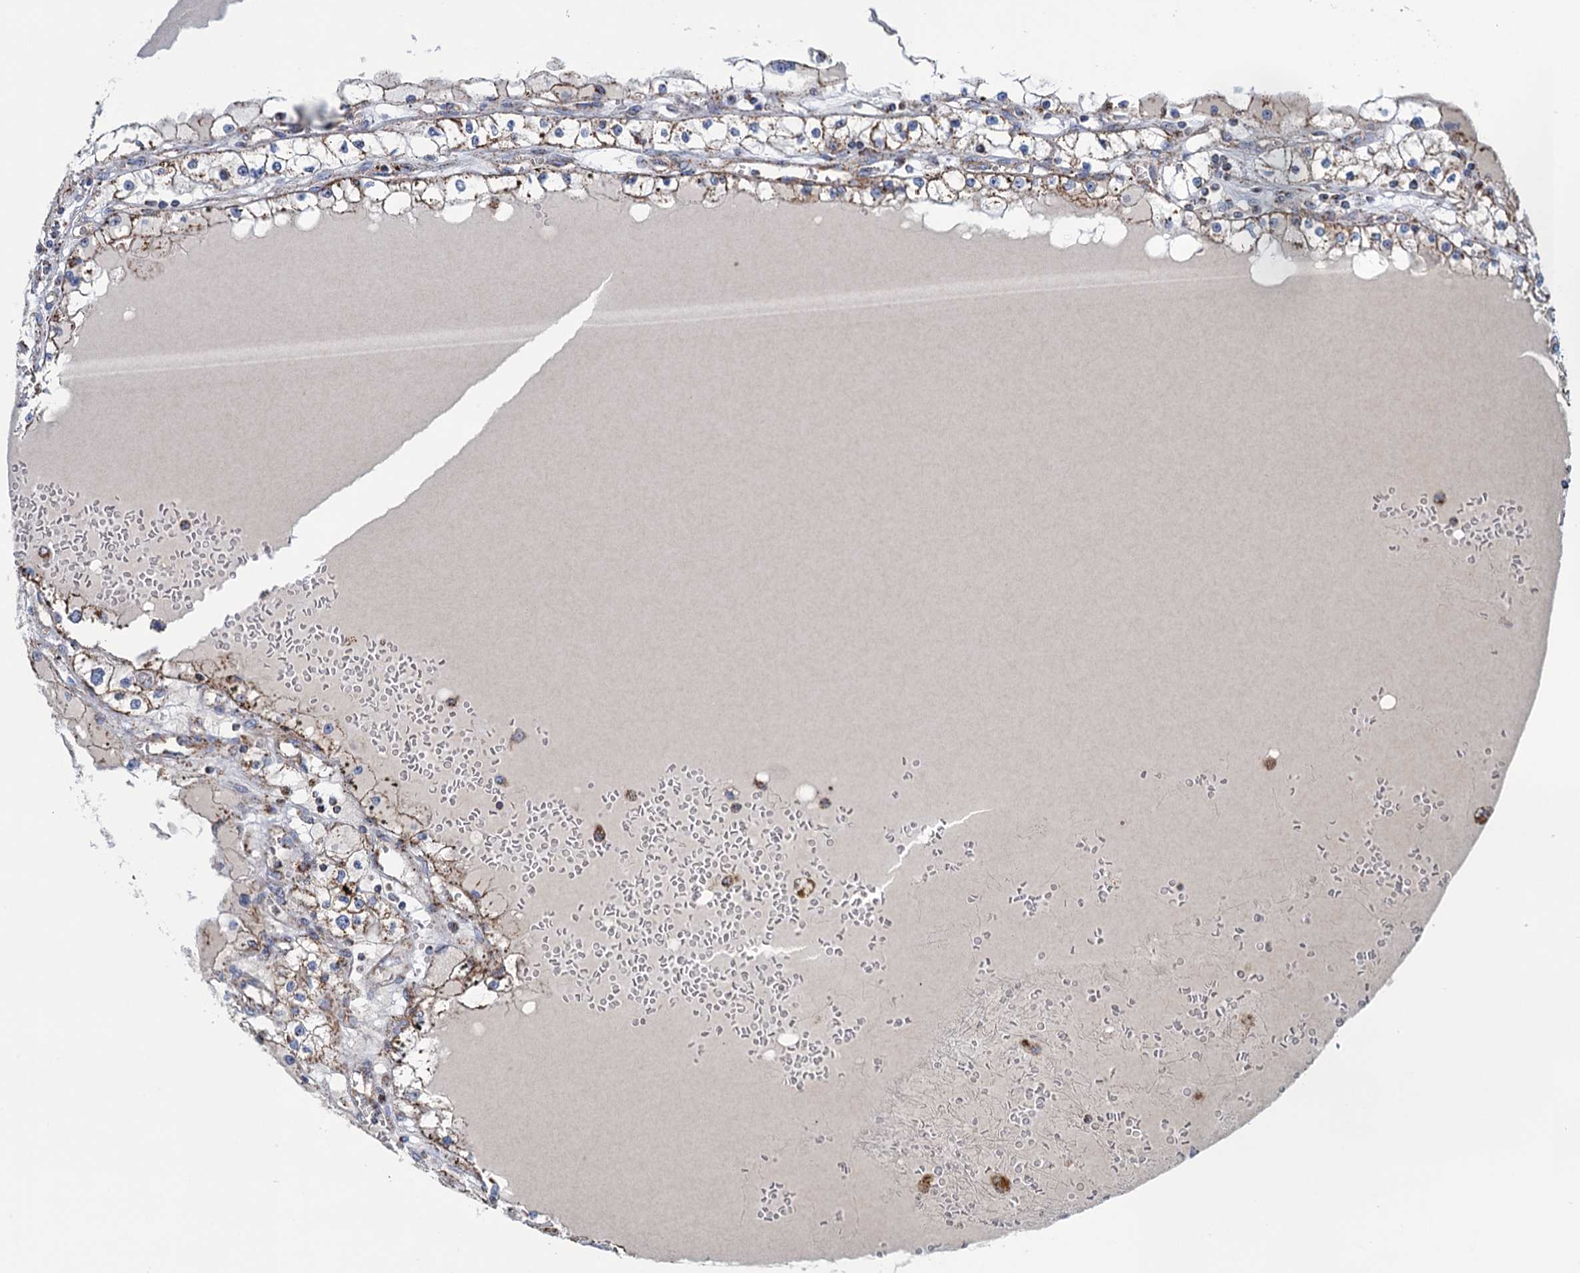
{"staining": {"intensity": "moderate", "quantity": "25%-75%", "location": "cytoplasmic/membranous"}, "tissue": "renal cancer", "cell_type": "Tumor cells", "image_type": "cancer", "snomed": [{"axis": "morphology", "description": "Adenocarcinoma, NOS"}, {"axis": "topography", "description": "Kidney"}], "caption": "The image displays staining of renal cancer, revealing moderate cytoplasmic/membranous protein staining (brown color) within tumor cells.", "gene": "GTPBP3", "patient": {"sex": "male", "age": 56}}